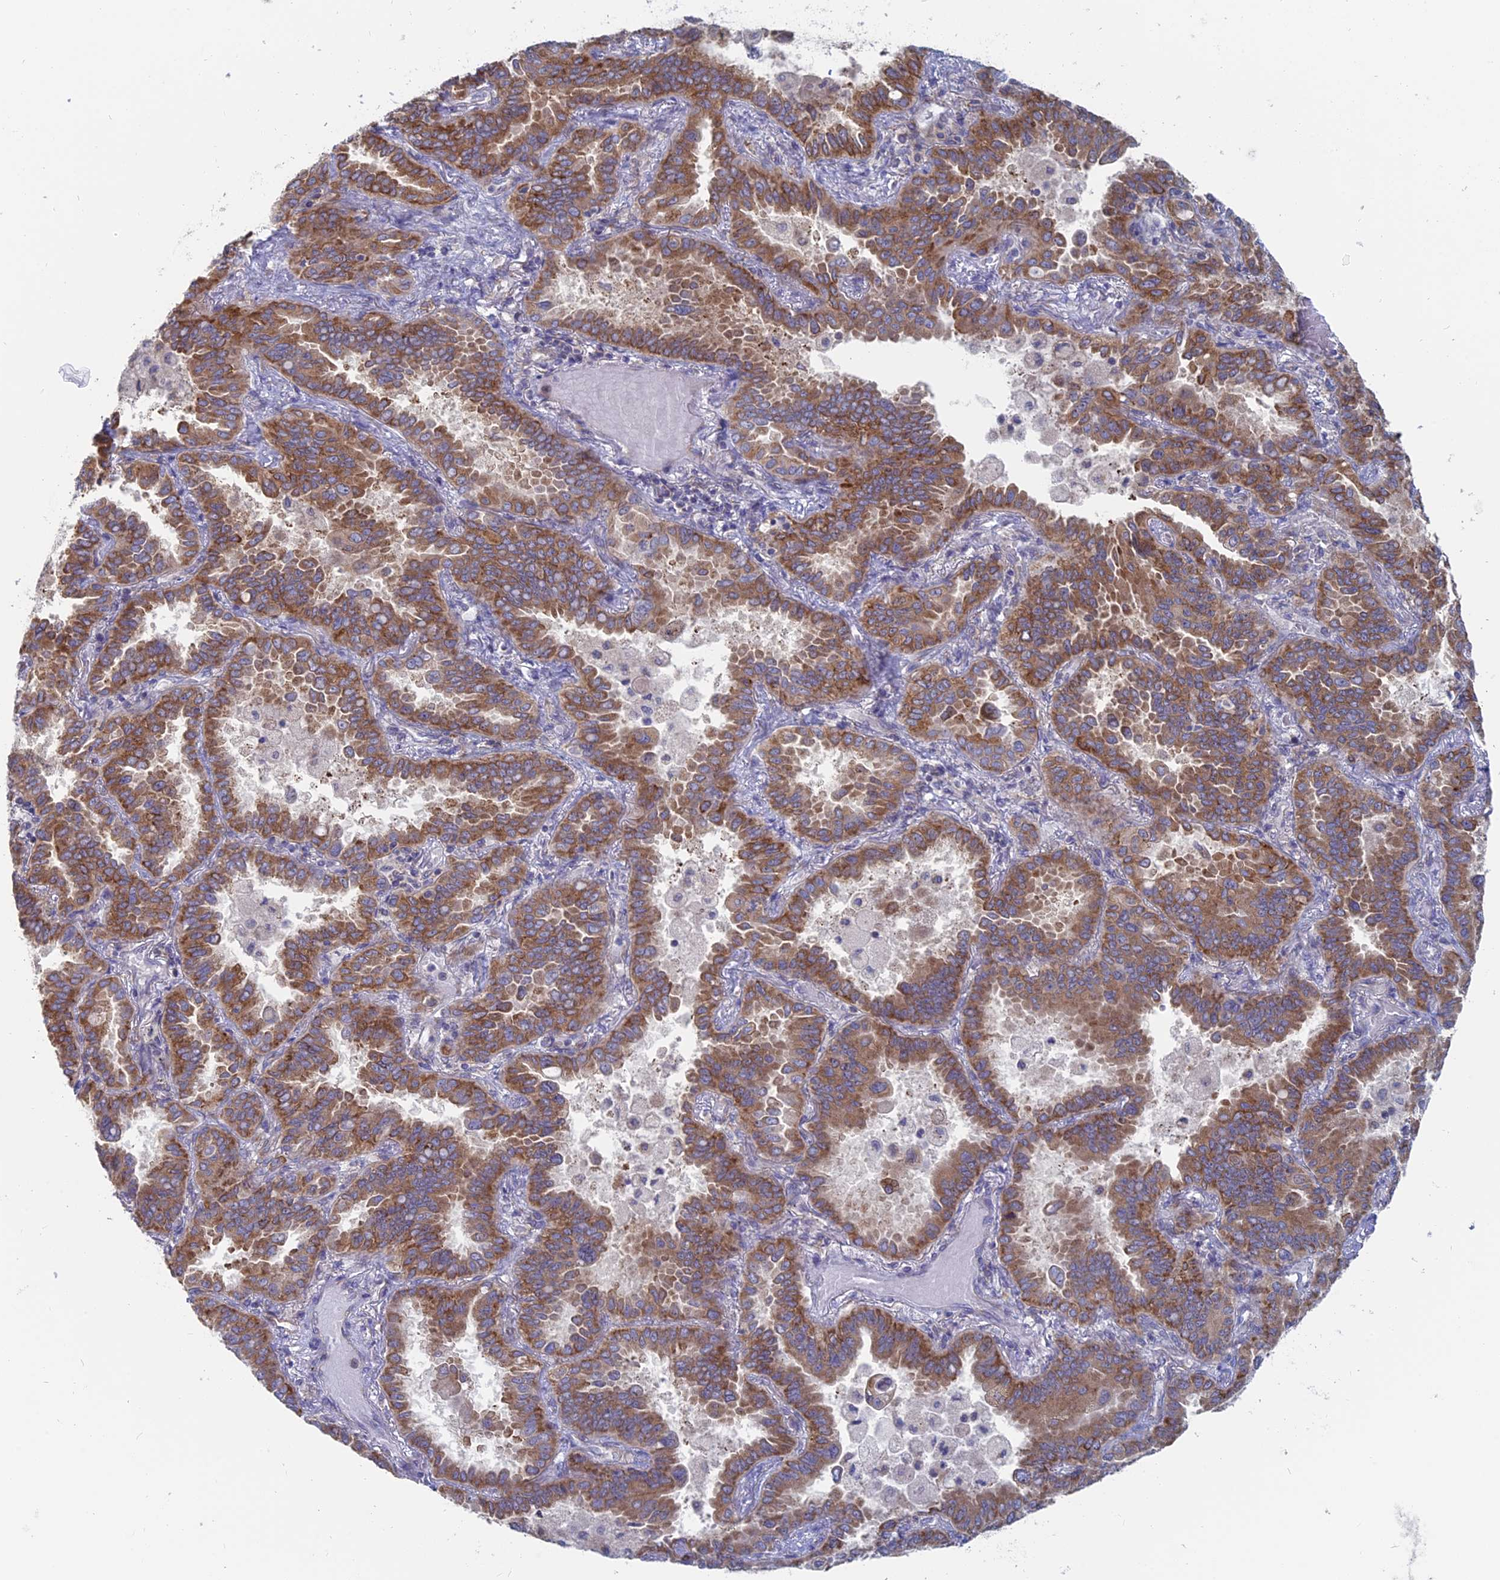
{"staining": {"intensity": "moderate", "quantity": ">75%", "location": "cytoplasmic/membranous"}, "tissue": "lung cancer", "cell_type": "Tumor cells", "image_type": "cancer", "snomed": [{"axis": "morphology", "description": "Adenocarcinoma, NOS"}, {"axis": "topography", "description": "Lung"}], "caption": "About >75% of tumor cells in human lung cancer (adenocarcinoma) show moderate cytoplasmic/membranous protein expression as visualized by brown immunohistochemical staining.", "gene": "TBC1D30", "patient": {"sex": "male", "age": 64}}